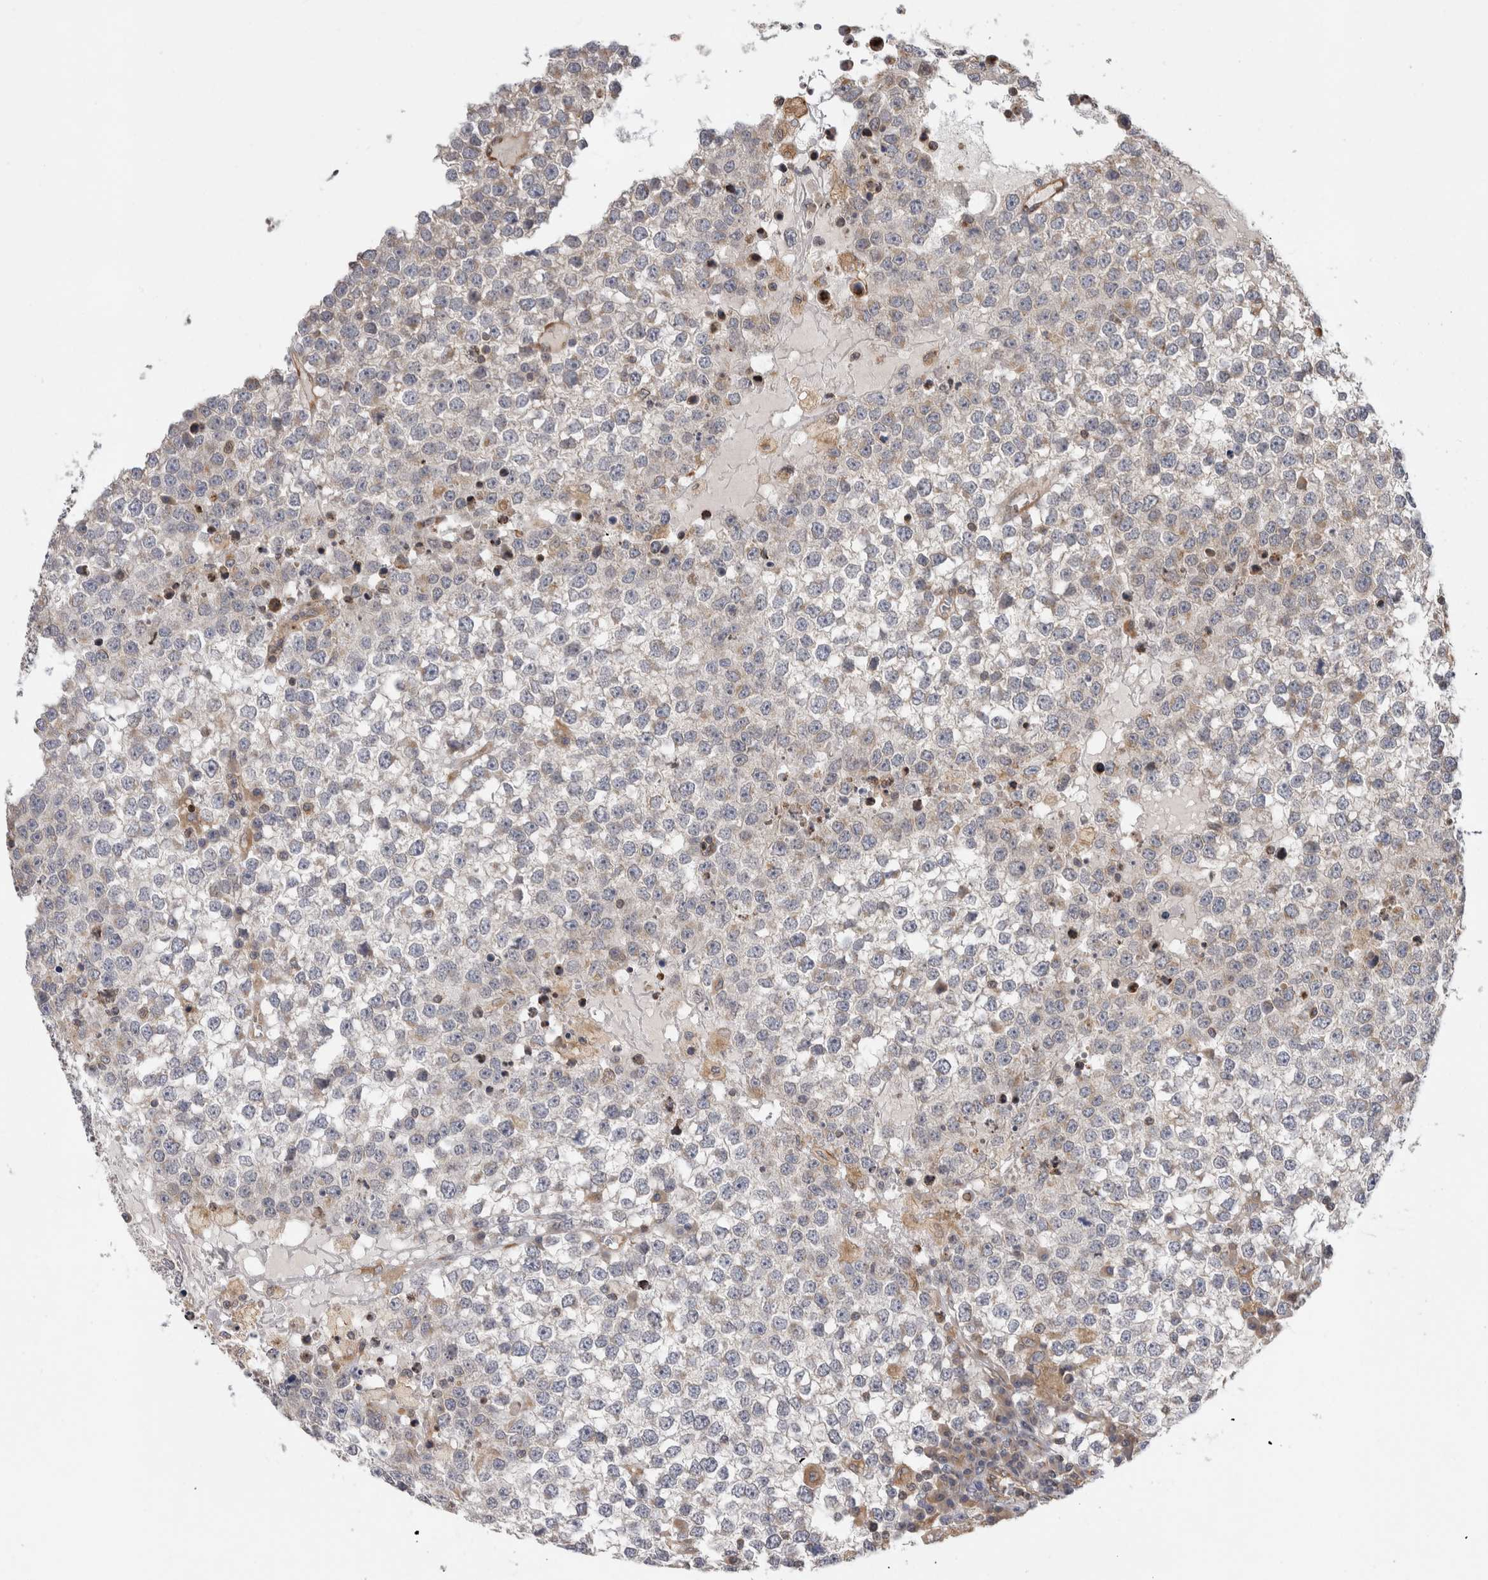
{"staining": {"intensity": "weak", "quantity": "<25%", "location": "cytoplasmic/membranous"}, "tissue": "testis cancer", "cell_type": "Tumor cells", "image_type": "cancer", "snomed": [{"axis": "morphology", "description": "Seminoma, NOS"}, {"axis": "topography", "description": "Testis"}], "caption": "Testis cancer (seminoma) was stained to show a protein in brown. There is no significant positivity in tumor cells.", "gene": "PARP6", "patient": {"sex": "male", "age": 65}}